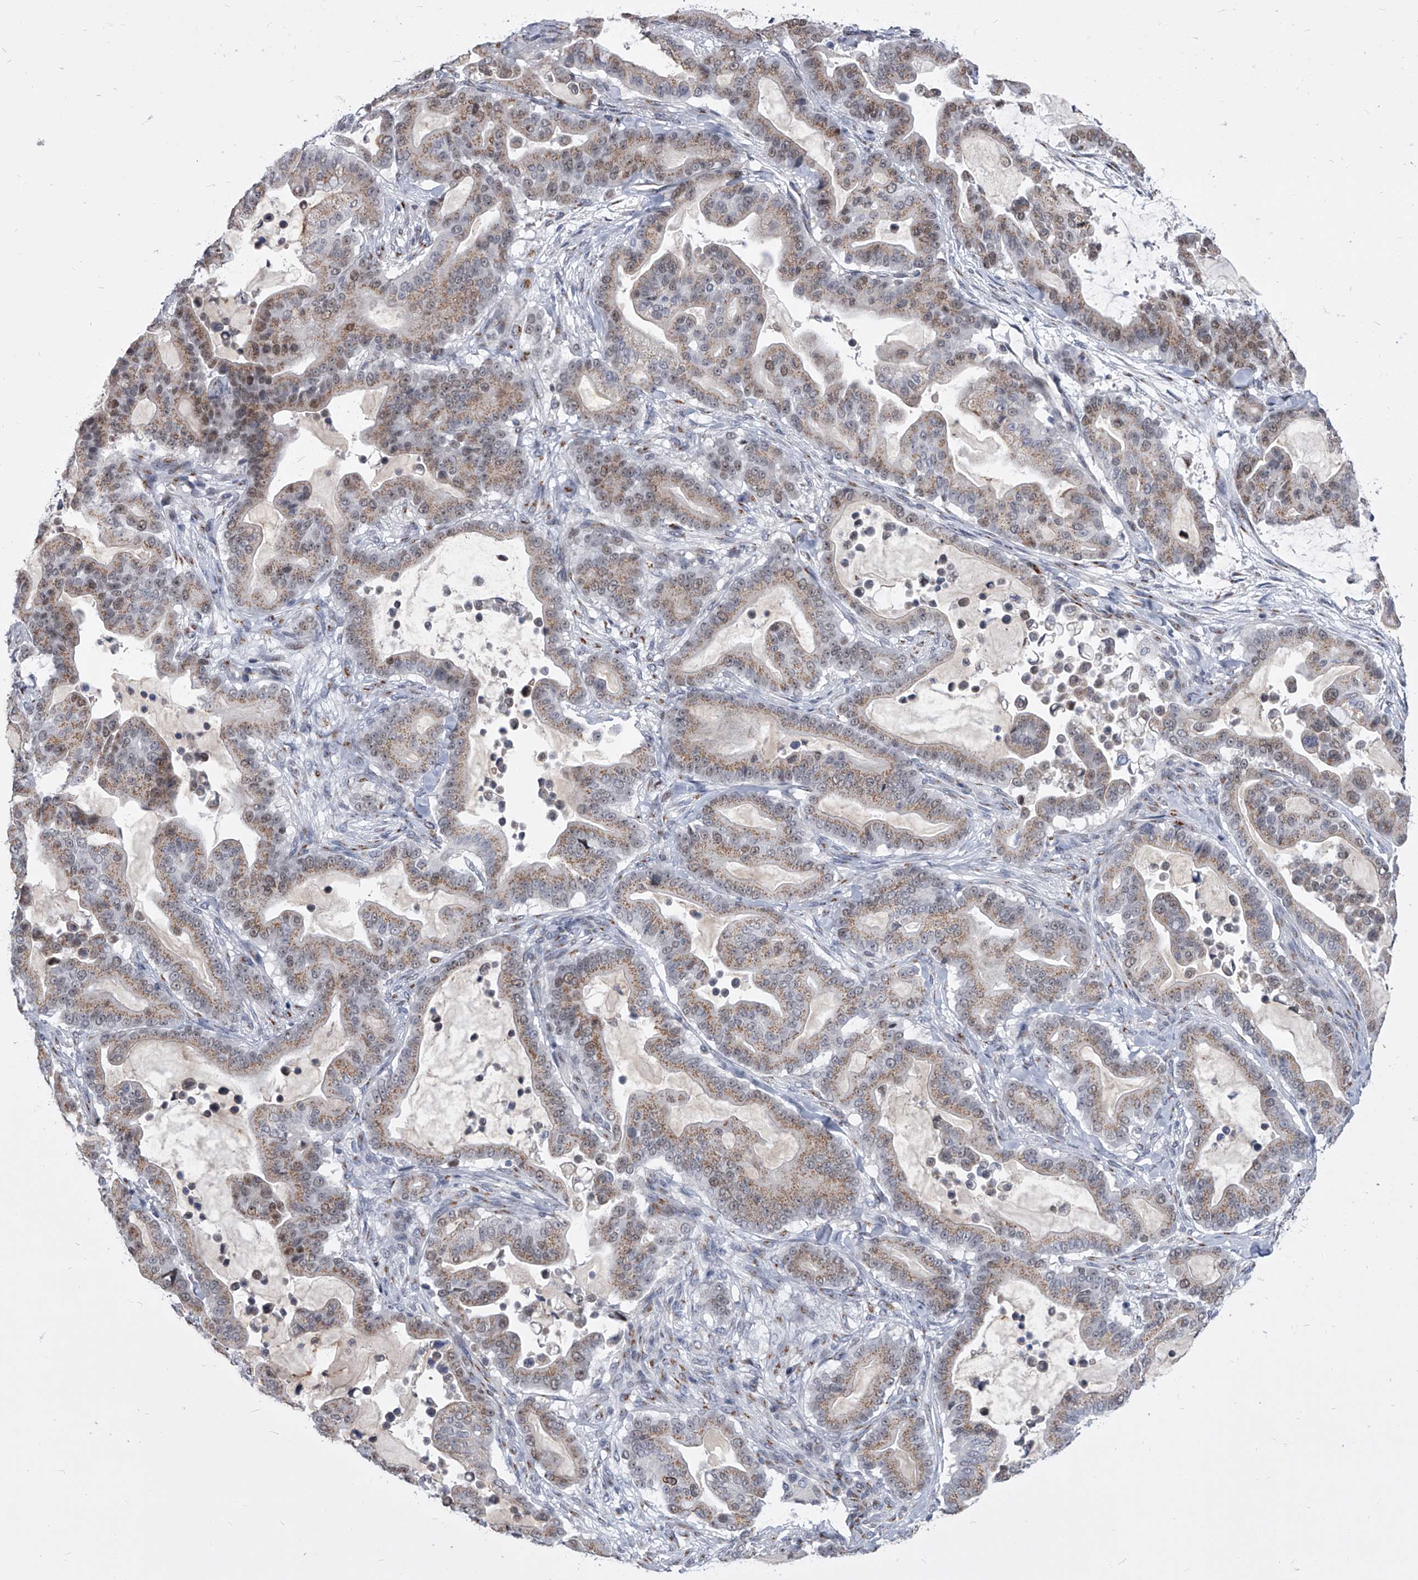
{"staining": {"intensity": "weak", "quantity": "25%-75%", "location": "cytoplasmic/membranous,nuclear"}, "tissue": "pancreatic cancer", "cell_type": "Tumor cells", "image_type": "cancer", "snomed": [{"axis": "morphology", "description": "Adenocarcinoma, NOS"}, {"axis": "topography", "description": "Pancreas"}], "caption": "Tumor cells show low levels of weak cytoplasmic/membranous and nuclear positivity in about 25%-75% of cells in pancreatic adenocarcinoma. The protein is shown in brown color, while the nuclei are stained blue.", "gene": "EVA1C", "patient": {"sex": "male", "age": 63}}